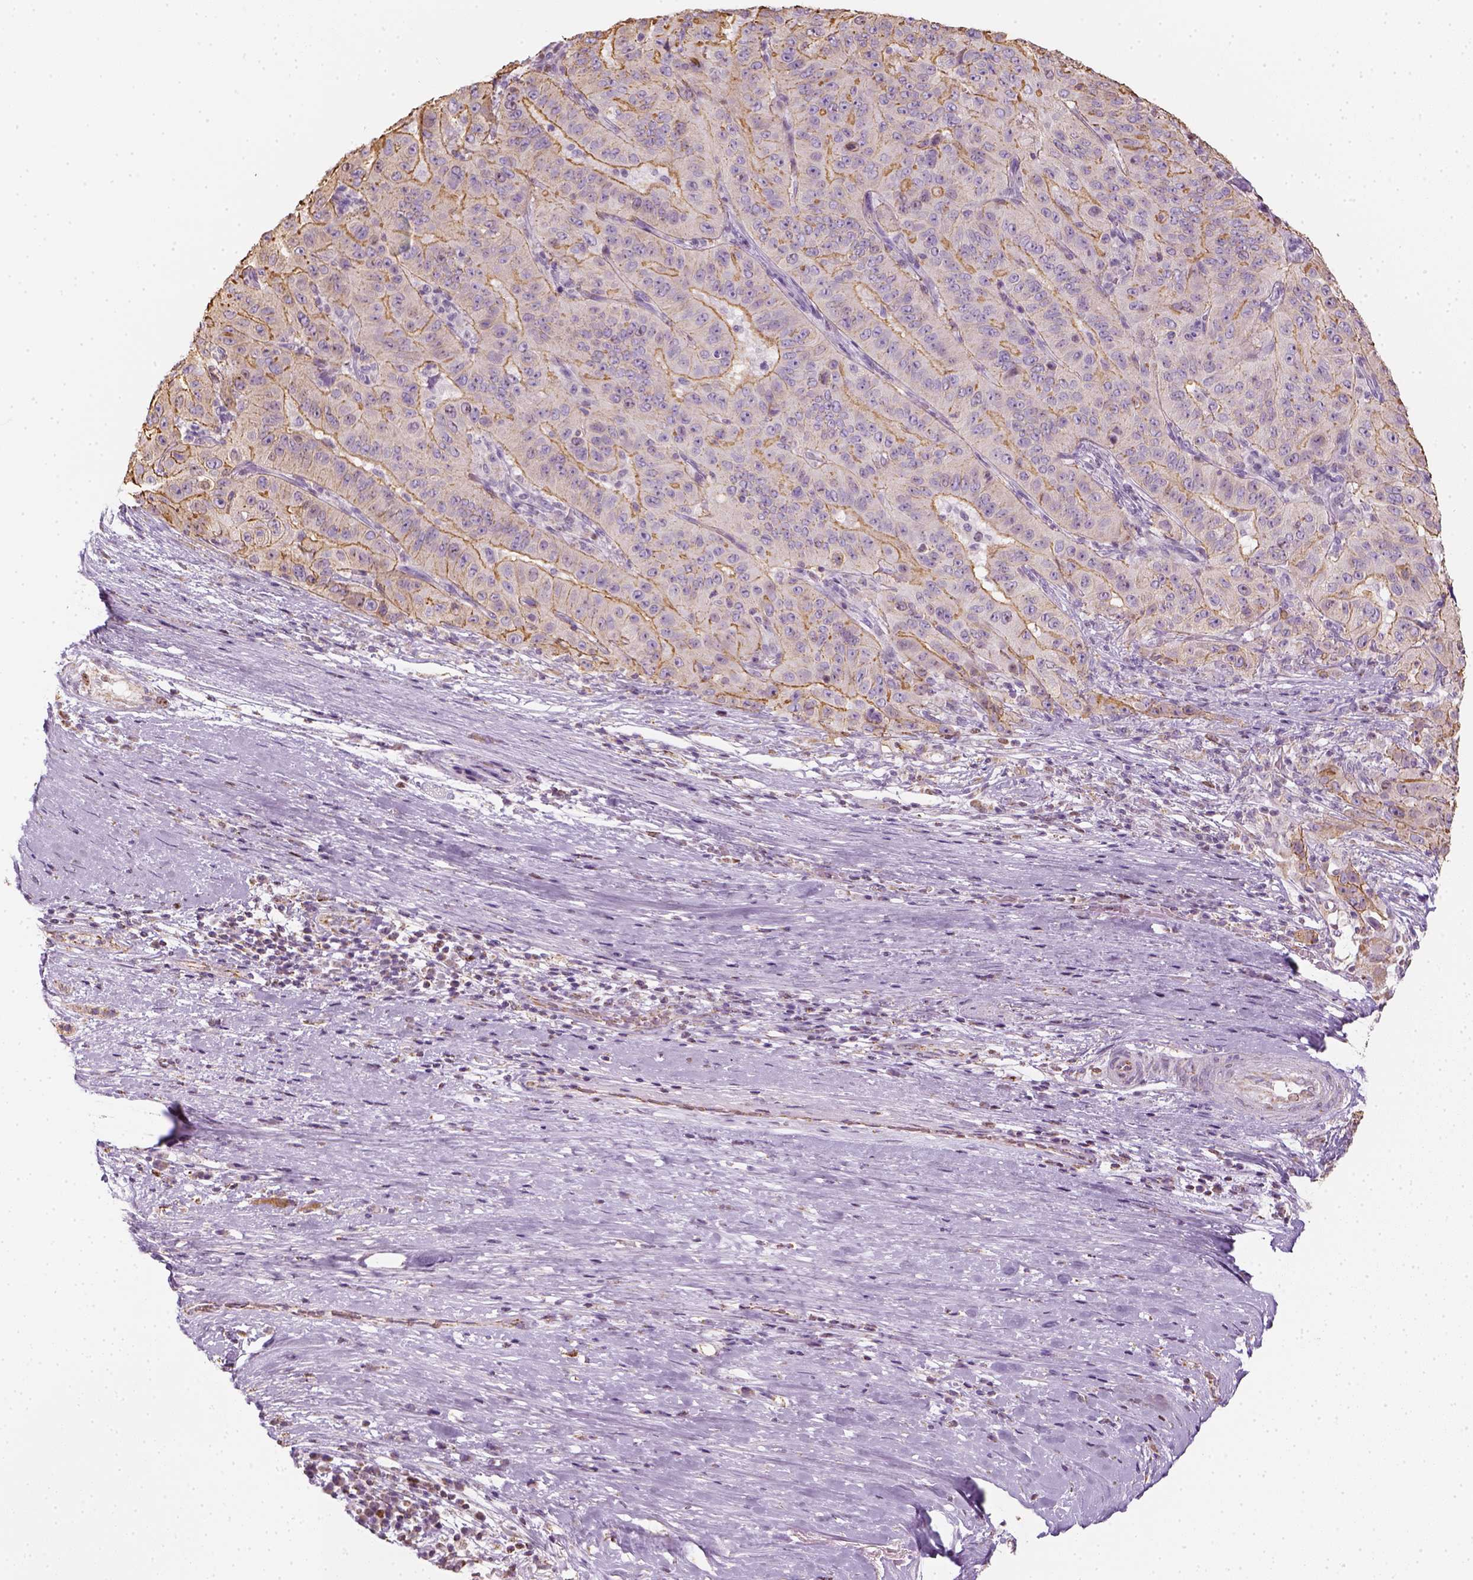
{"staining": {"intensity": "moderate", "quantity": ">75%", "location": "cytoplasmic/membranous"}, "tissue": "pancreatic cancer", "cell_type": "Tumor cells", "image_type": "cancer", "snomed": [{"axis": "morphology", "description": "Adenocarcinoma, NOS"}, {"axis": "topography", "description": "Pancreas"}], "caption": "Immunohistochemical staining of pancreatic adenocarcinoma displays moderate cytoplasmic/membranous protein staining in approximately >75% of tumor cells. (Stains: DAB in brown, nuclei in blue, Microscopy: brightfield microscopy at high magnification).", "gene": "LCA5", "patient": {"sex": "male", "age": 63}}